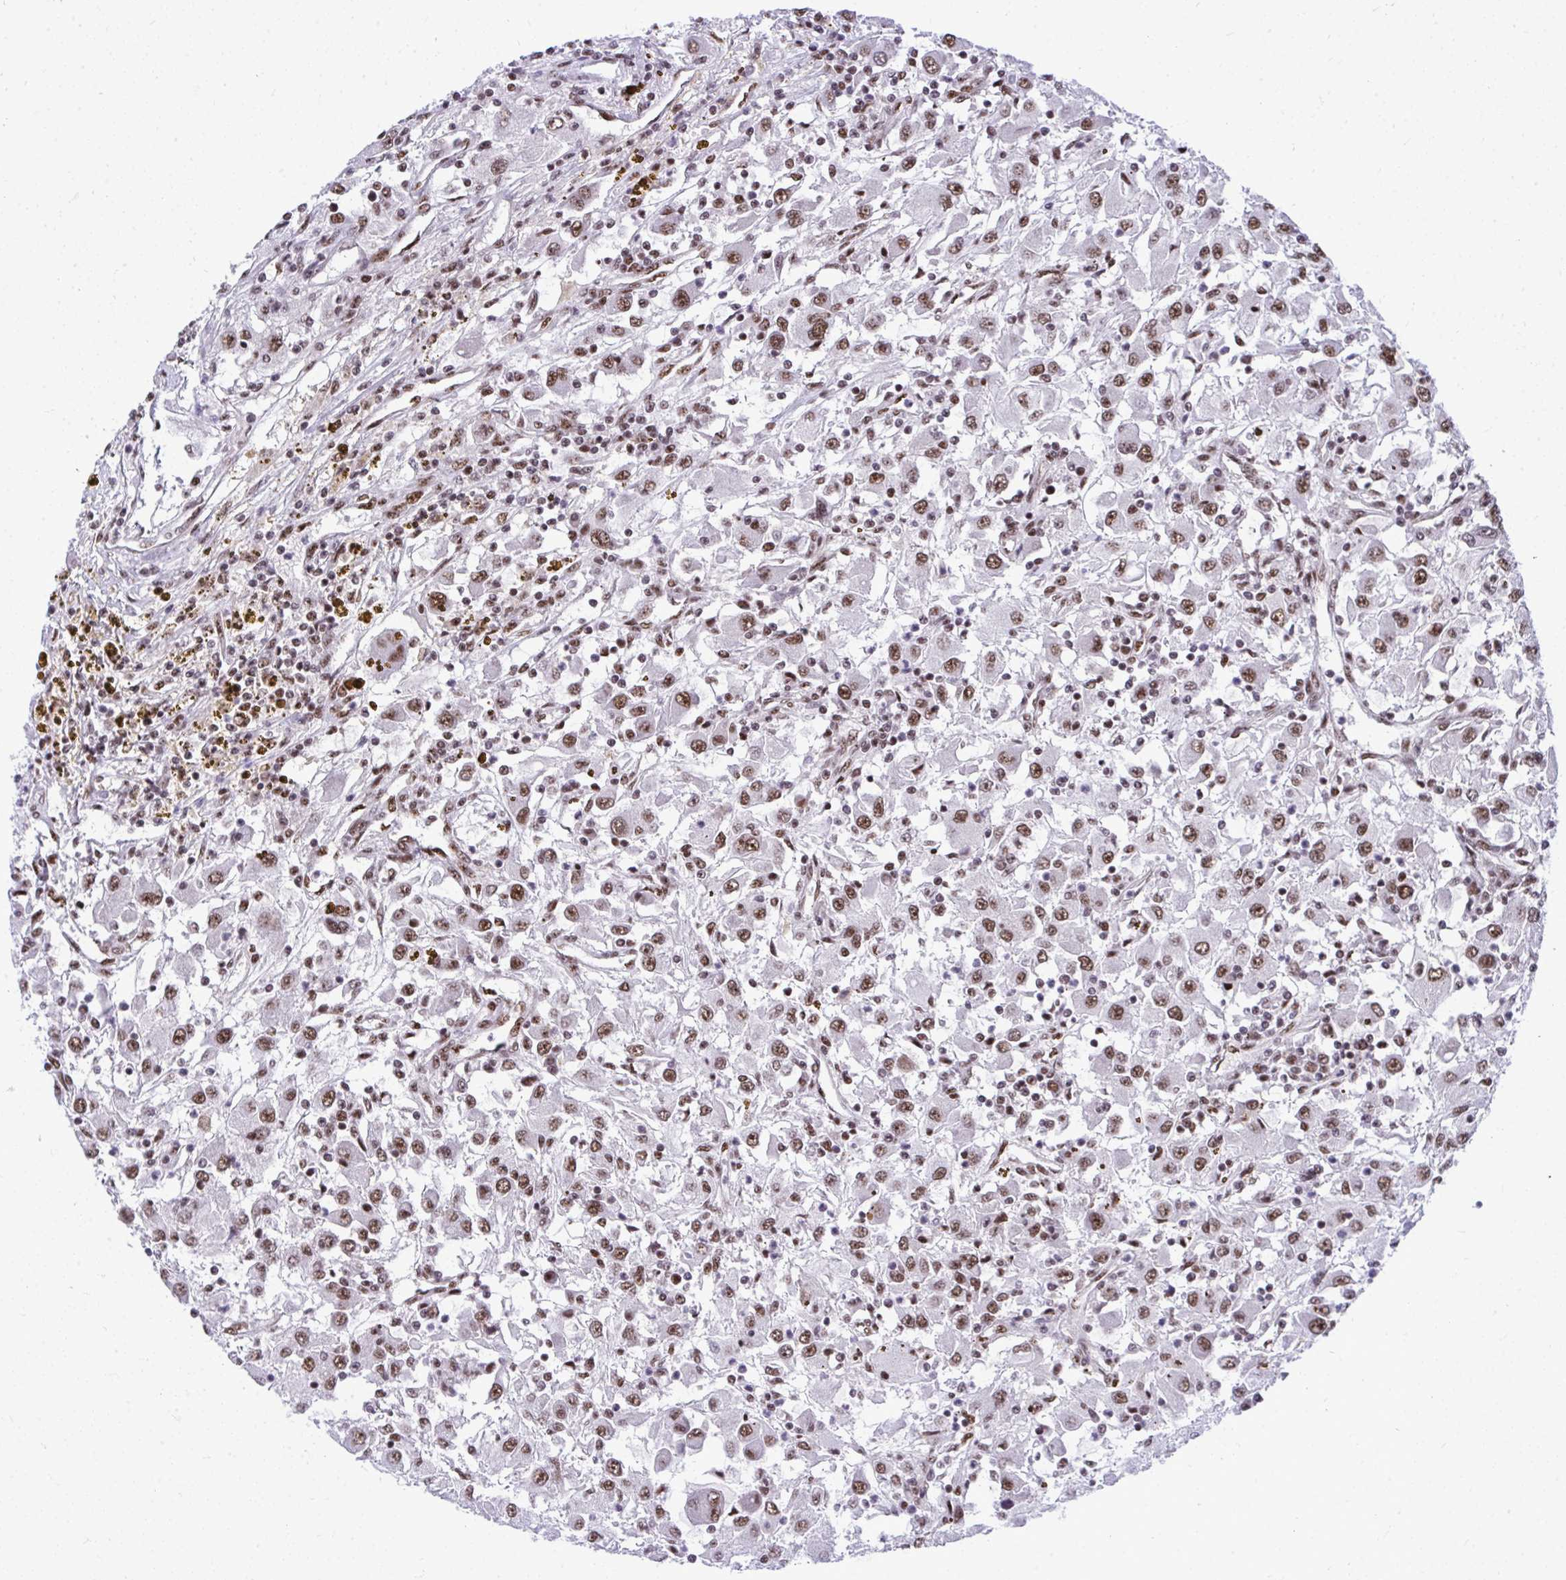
{"staining": {"intensity": "moderate", "quantity": ">75%", "location": "nuclear"}, "tissue": "renal cancer", "cell_type": "Tumor cells", "image_type": "cancer", "snomed": [{"axis": "morphology", "description": "Adenocarcinoma, NOS"}, {"axis": "topography", "description": "Kidney"}], "caption": "A high-resolution photomicrograph shows immunohistochemistry staining of renal adenocarcinoma, which exhibits moderate nuclear positivity in about >75% of tumor cells.", "gene": "PRPF19", "patient": {"sex": "female", "age": 67}}